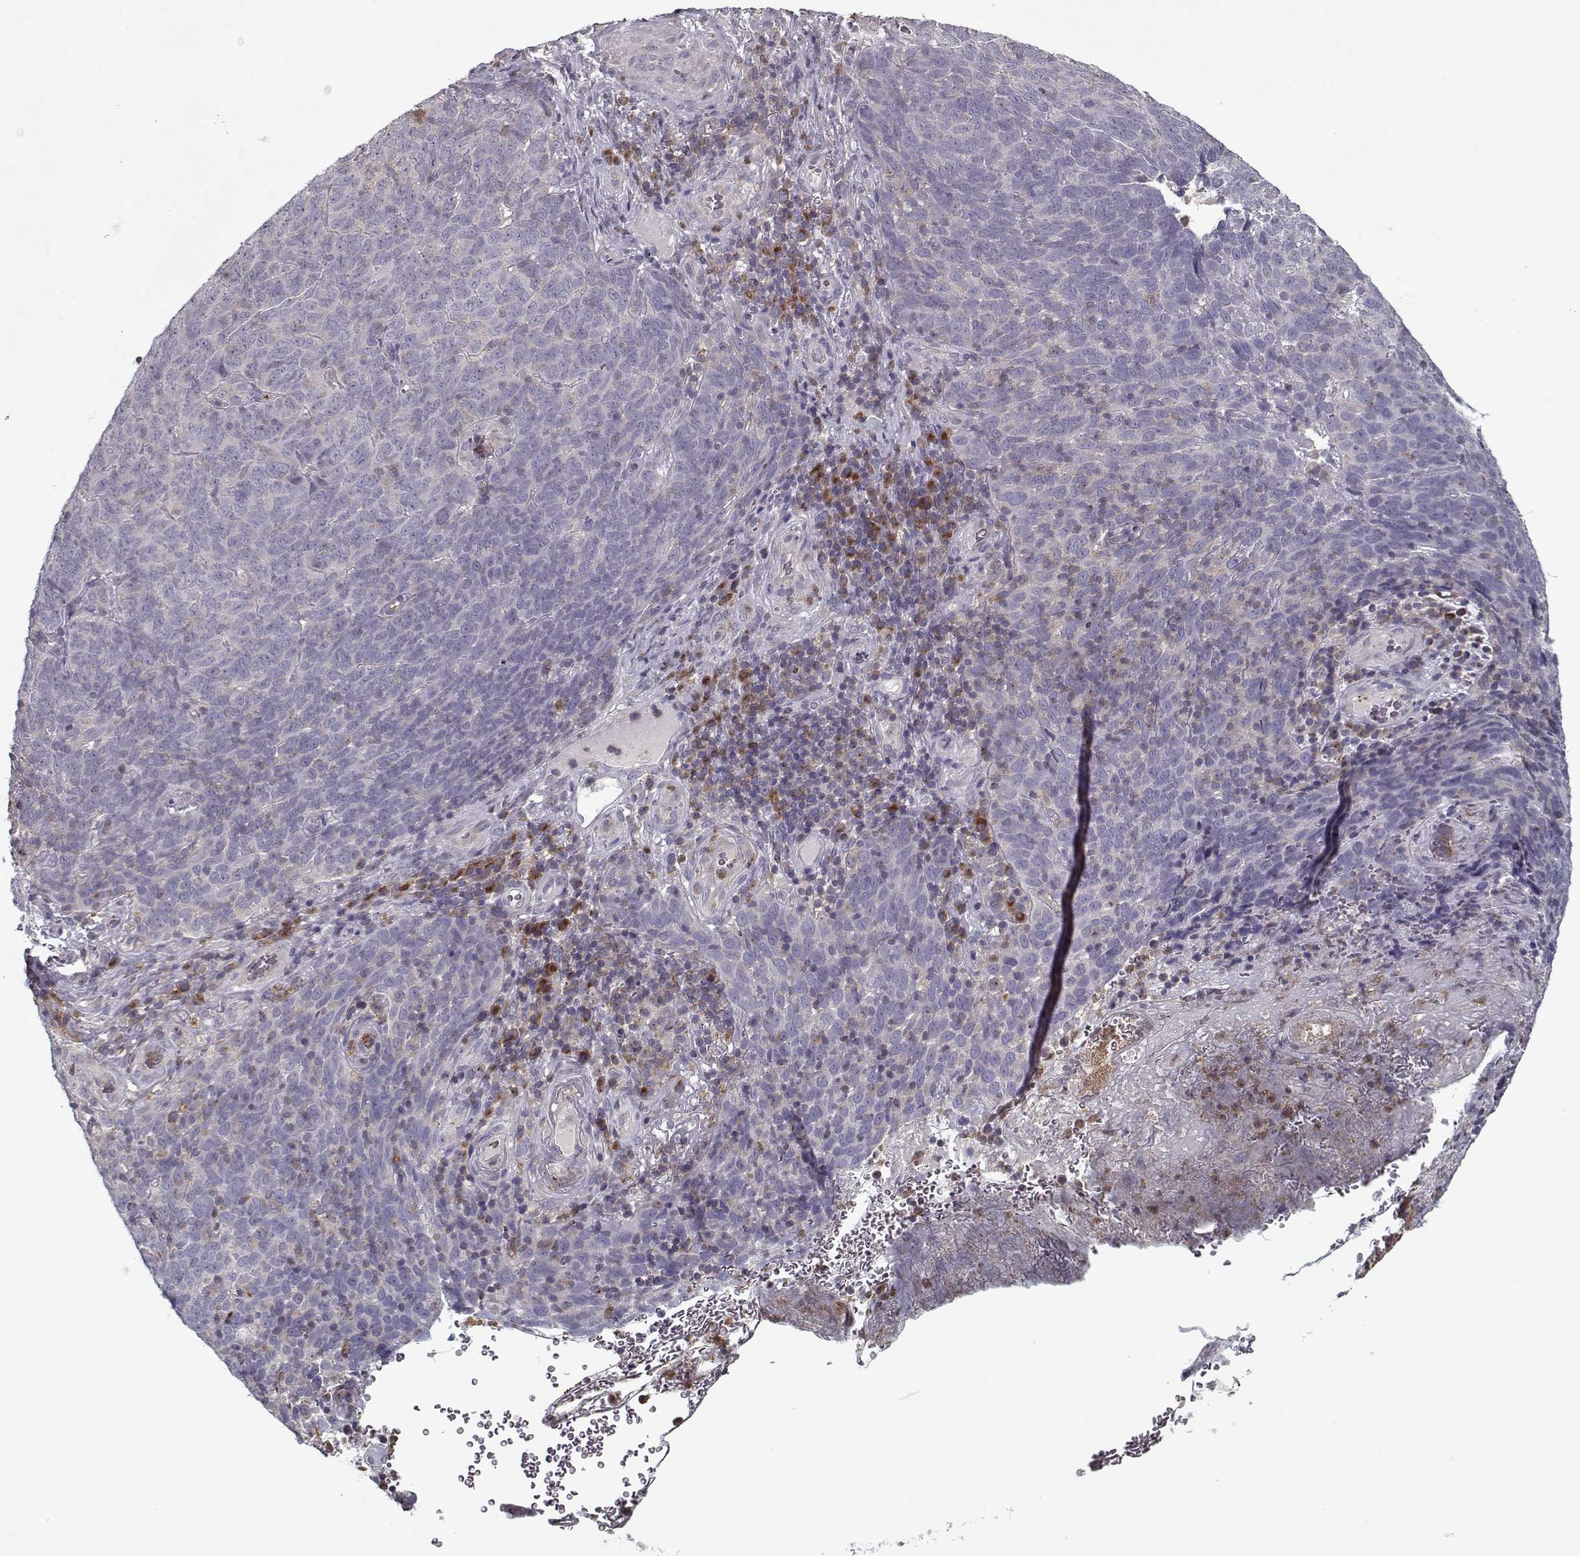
{"staining": {"intensity": "negative", "quantity": "none", "location": "none"}, "tissue": "skin cancer", "cell_type": "Tumor cells", "image_type": "cancer", "snomed": [{"axis": "morphology", "description": "Squamous cell carcinoma, NOS"}, {"axis": "topography", "description": "Skin"}, {"axis": "topography", "description": "Anal"}], "caption": "This histopathology image is of skin cancer (squamous cell carcinoma) stained with immunohistochemistry (IHC) to label a protein in brown with the nuclei are counter-stained blue. There is no expression in tumor cells.", "gene": "UNC13D", "patient": {"sex": "female", "age": 51}}